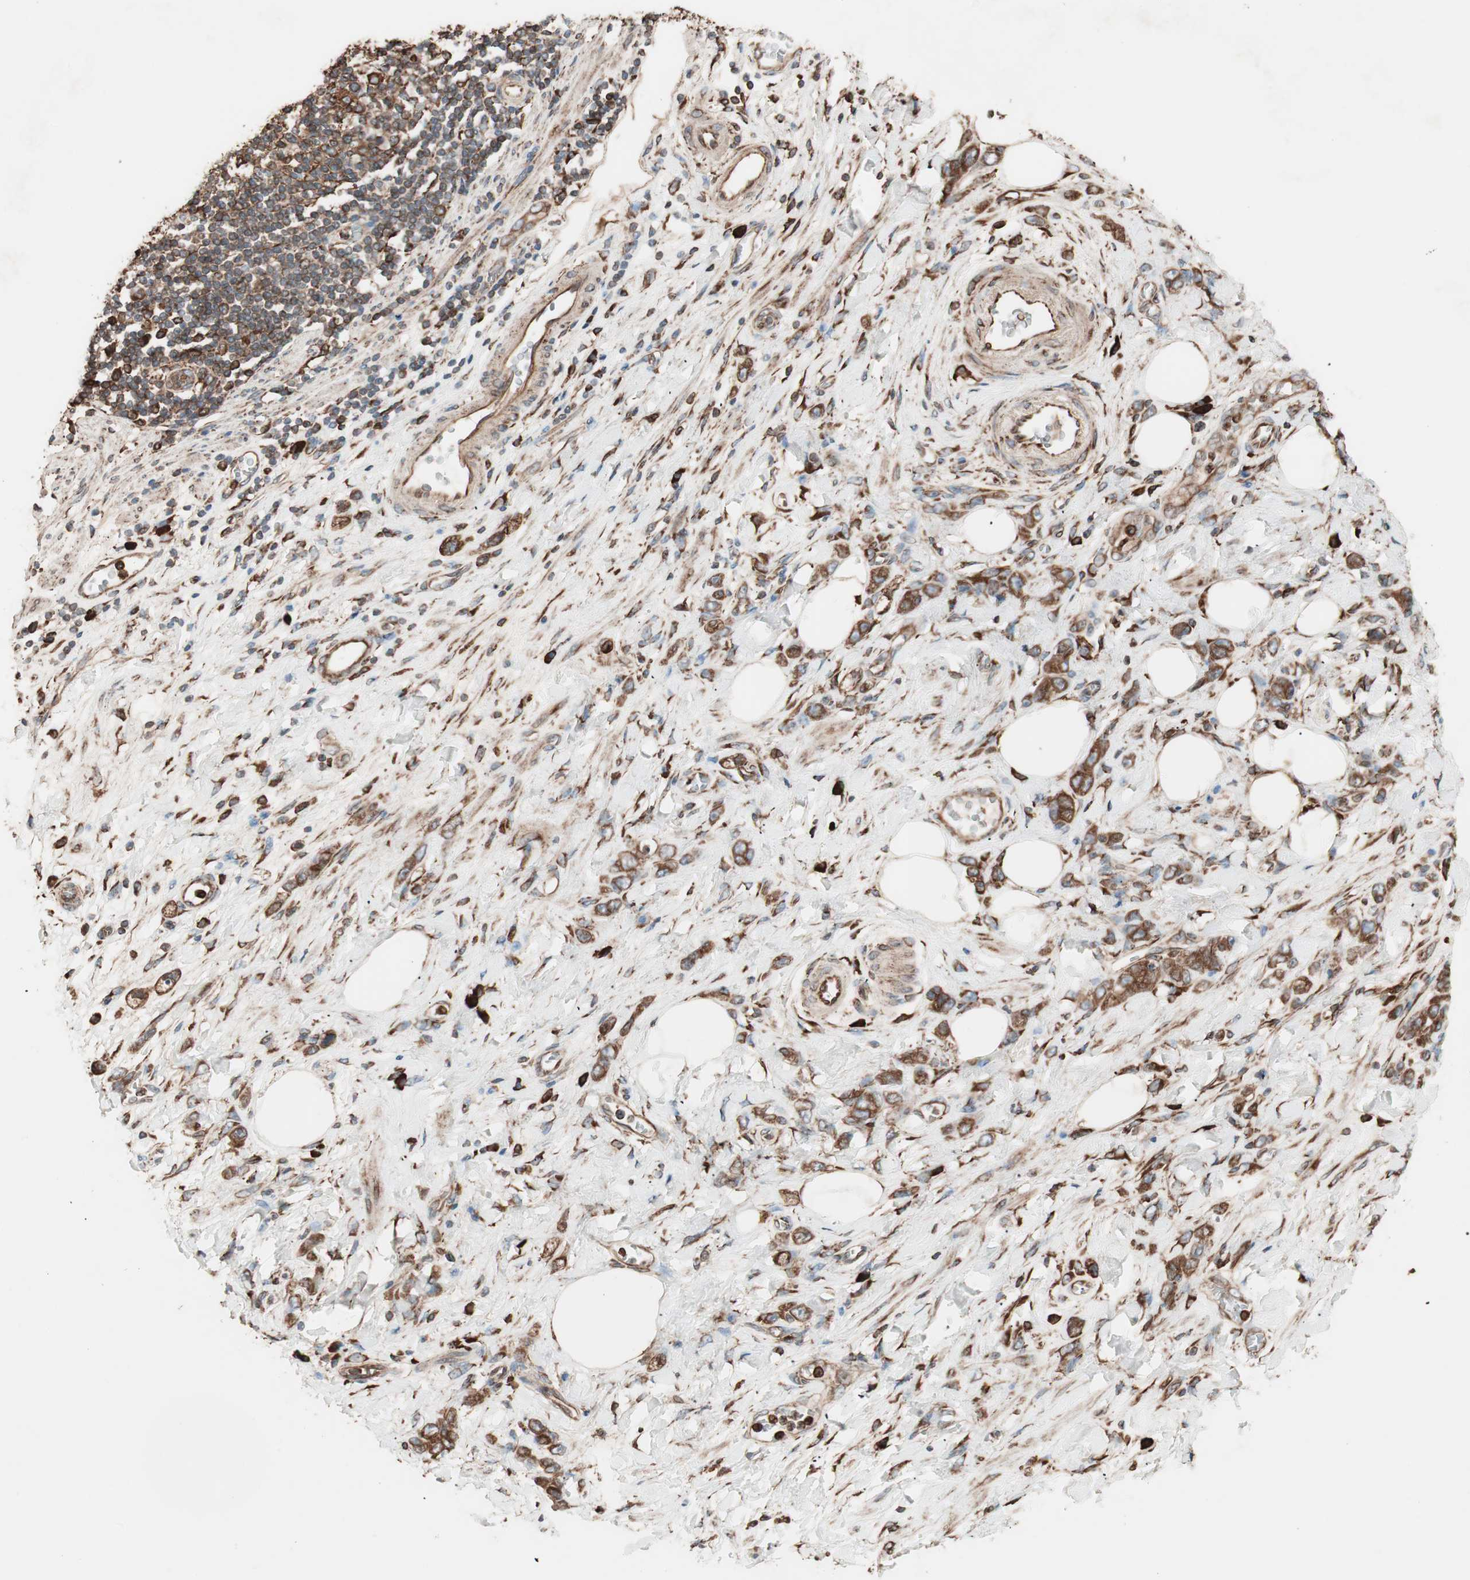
{"staining": {"intensity": "strong", "quantity": ">75%", "location": "cytoplasmic/membranous"}, "tissue": "stomach cancer", "cell_type": "Tumor cells", "image_type": "cancer", "snomed": [{"axis": "morphology", "description": "Adenocarcinoma, NOS"}, {"axis": "topography", "description": "Stomach"}], "caption": "Stomach cancer stained with a brown dye reveals strong cytoplasmic/membranous positive staining in approximately >75% of tumor cells.", "gene": "VEGFA", "patient": {"sex": "male", "age": 82}}